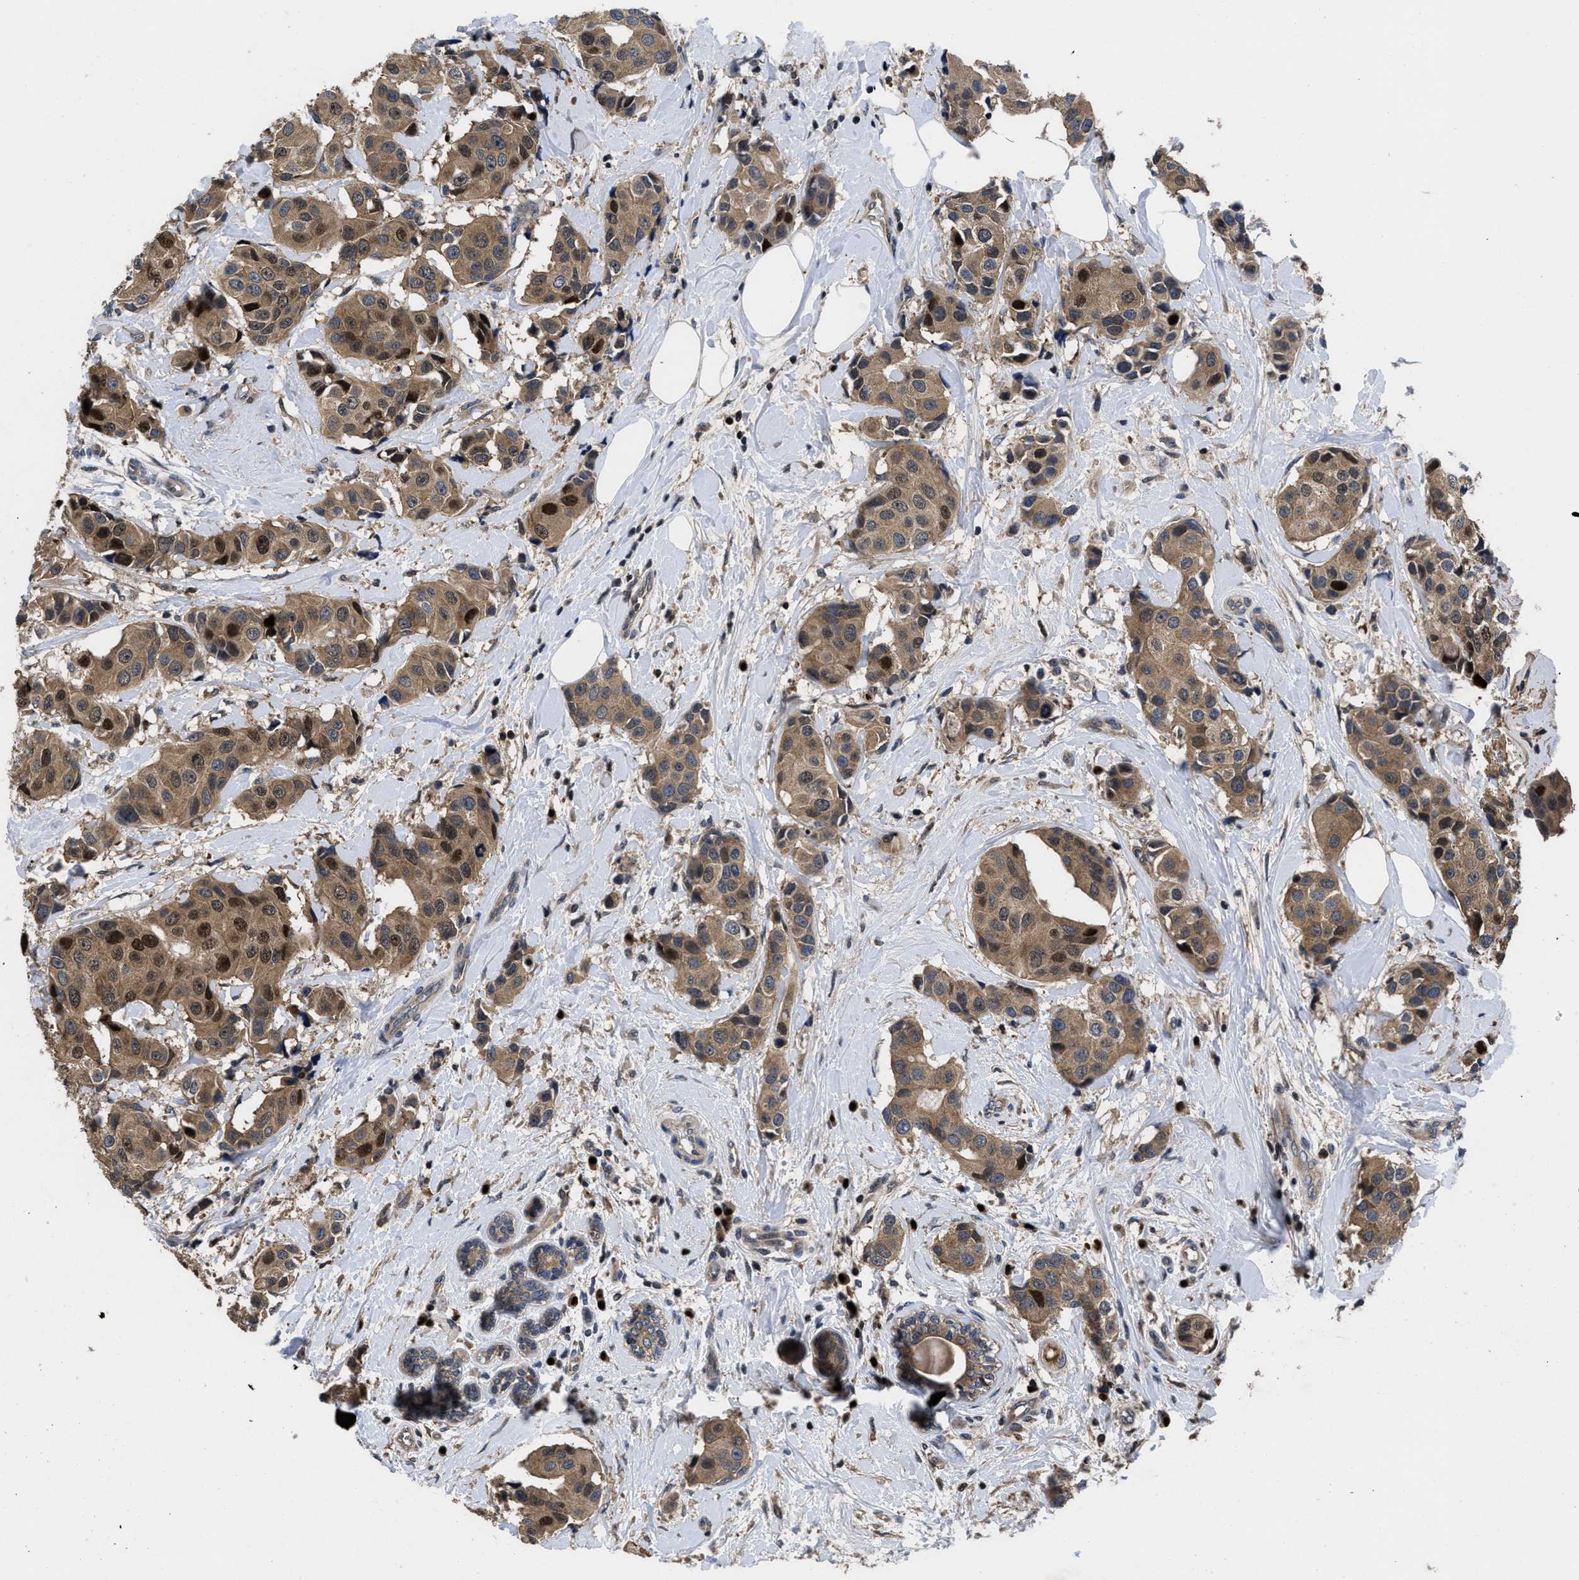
{"staining": {"intensity": "moderate", "quantity": ">75%", "location": "cytoplasmic/membranous,nuclear"}, "tissue": "breast cancer", "cell_type": "Tumor cells", "image_type": "cancer", "snomed": [{"axis": "morphology", "description": "Normal tissue, NOS"}, {"axis": "morphology", "description": "Duct carcinoma"}, {"axis": "topography", "description": "Breast"}], "caption": "Immunohistochemistry (IHC) (DAB) staining of human infiltrating ductal carcinoma (breast) displays moderate cytoplasmic/membranous and nuclear protein expression in about >75% of tumor cells.", "gene": "FAM200A", "patient": {"sex": "female", "age": 39}}